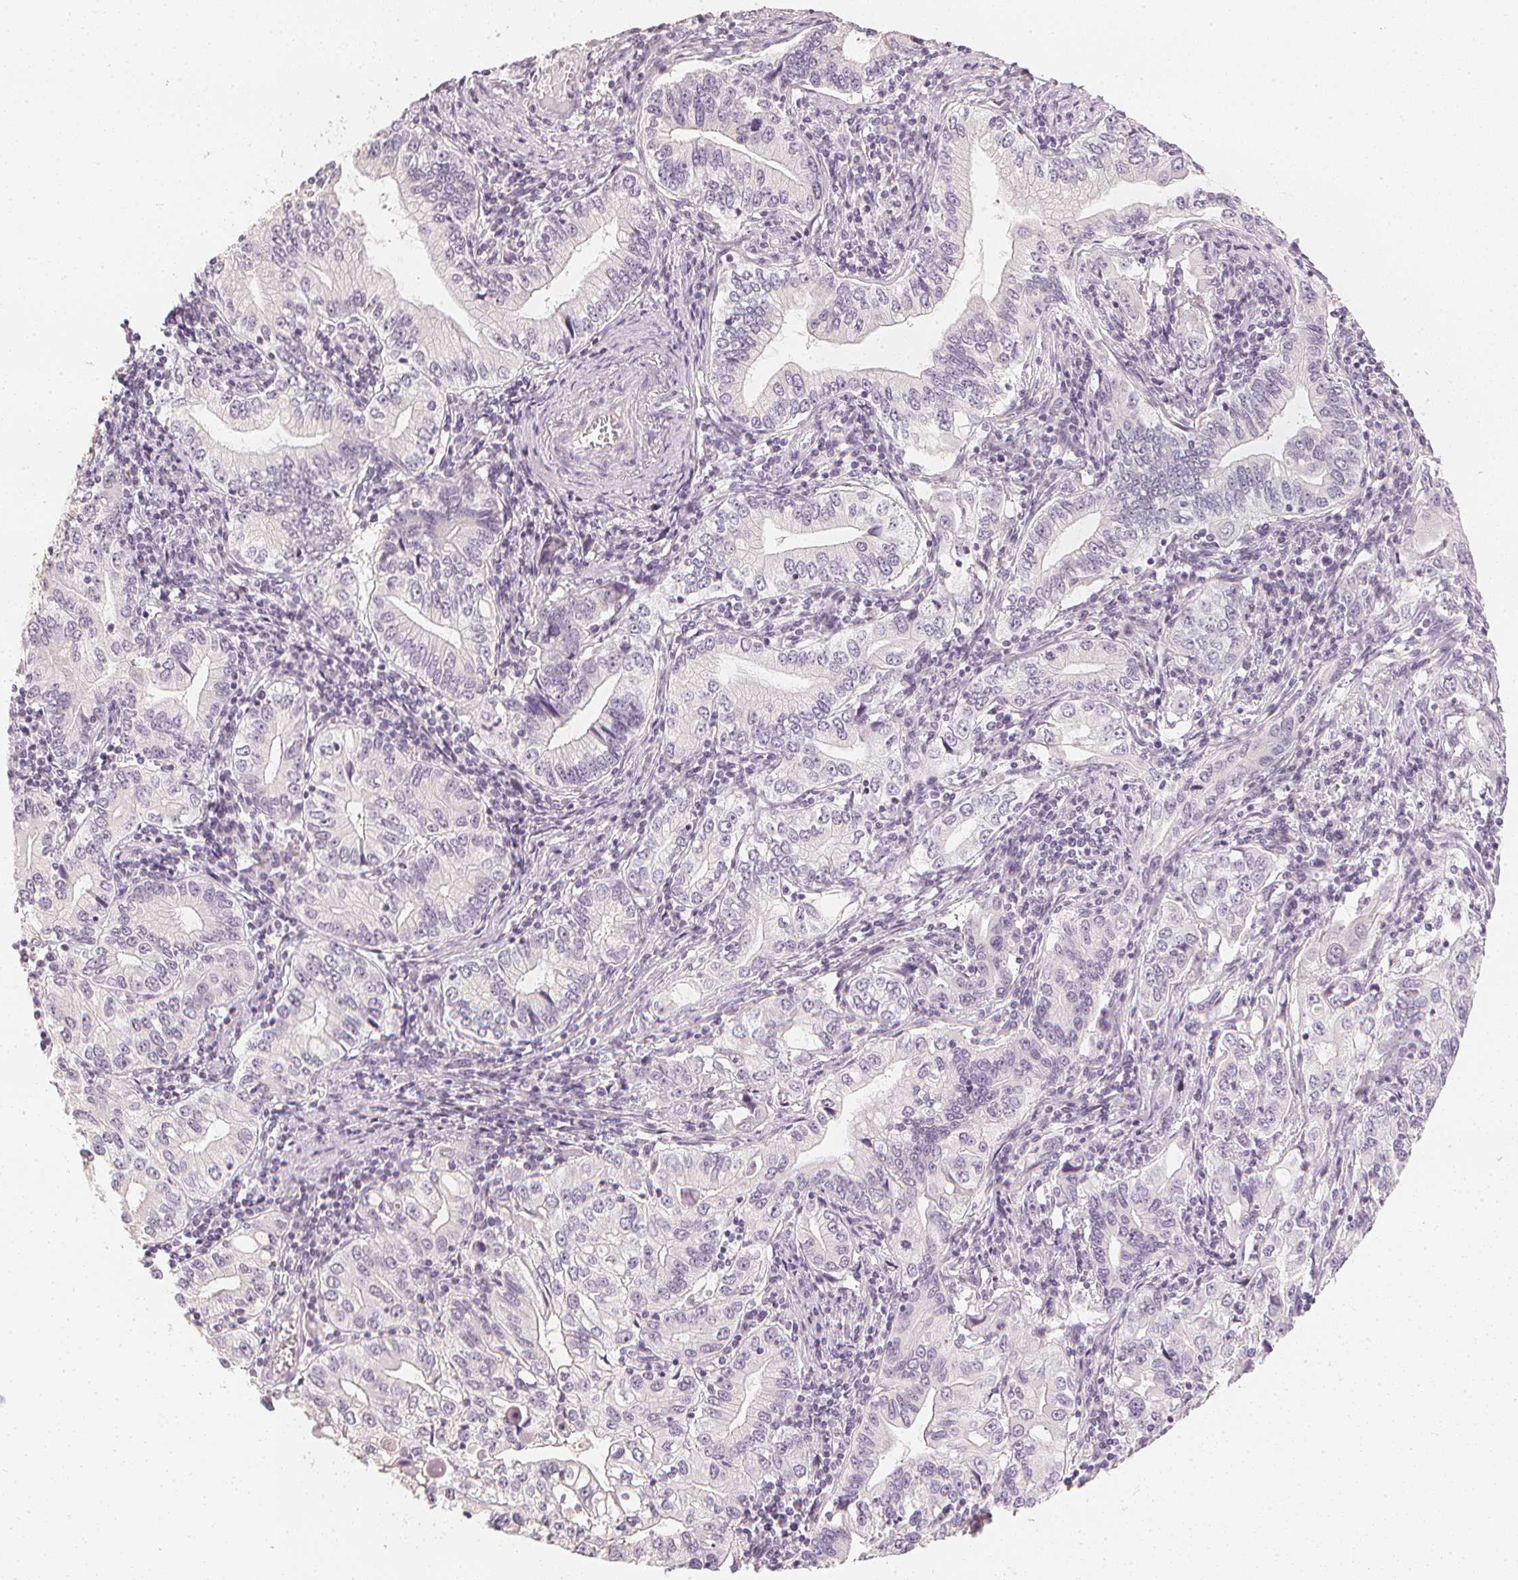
{"staining": {"intensity": "negative", "quantity": "none", "location": "none"}, "tissue": "stomach cancer", "cell_type": "Tumor cells", "image_type": "cancer", "snomed": [{"axis": "morphology", "description": "Adenocarcinoma, NOS"}, {"axis": "topography", "description": "Stomach, lower"}], "caption": "There is no significant staining in tumor cells of stomach cancer (adenocarcinoma). Brightfield microscopy of immunohistochemistry (IHC) stained with DAB (3,3'-diaminobenzidine) (brown) and hematoxylin (blue), captured at high magnification.", "gene": "CALB1", "patient": {"sex": "female", "age": 72}}